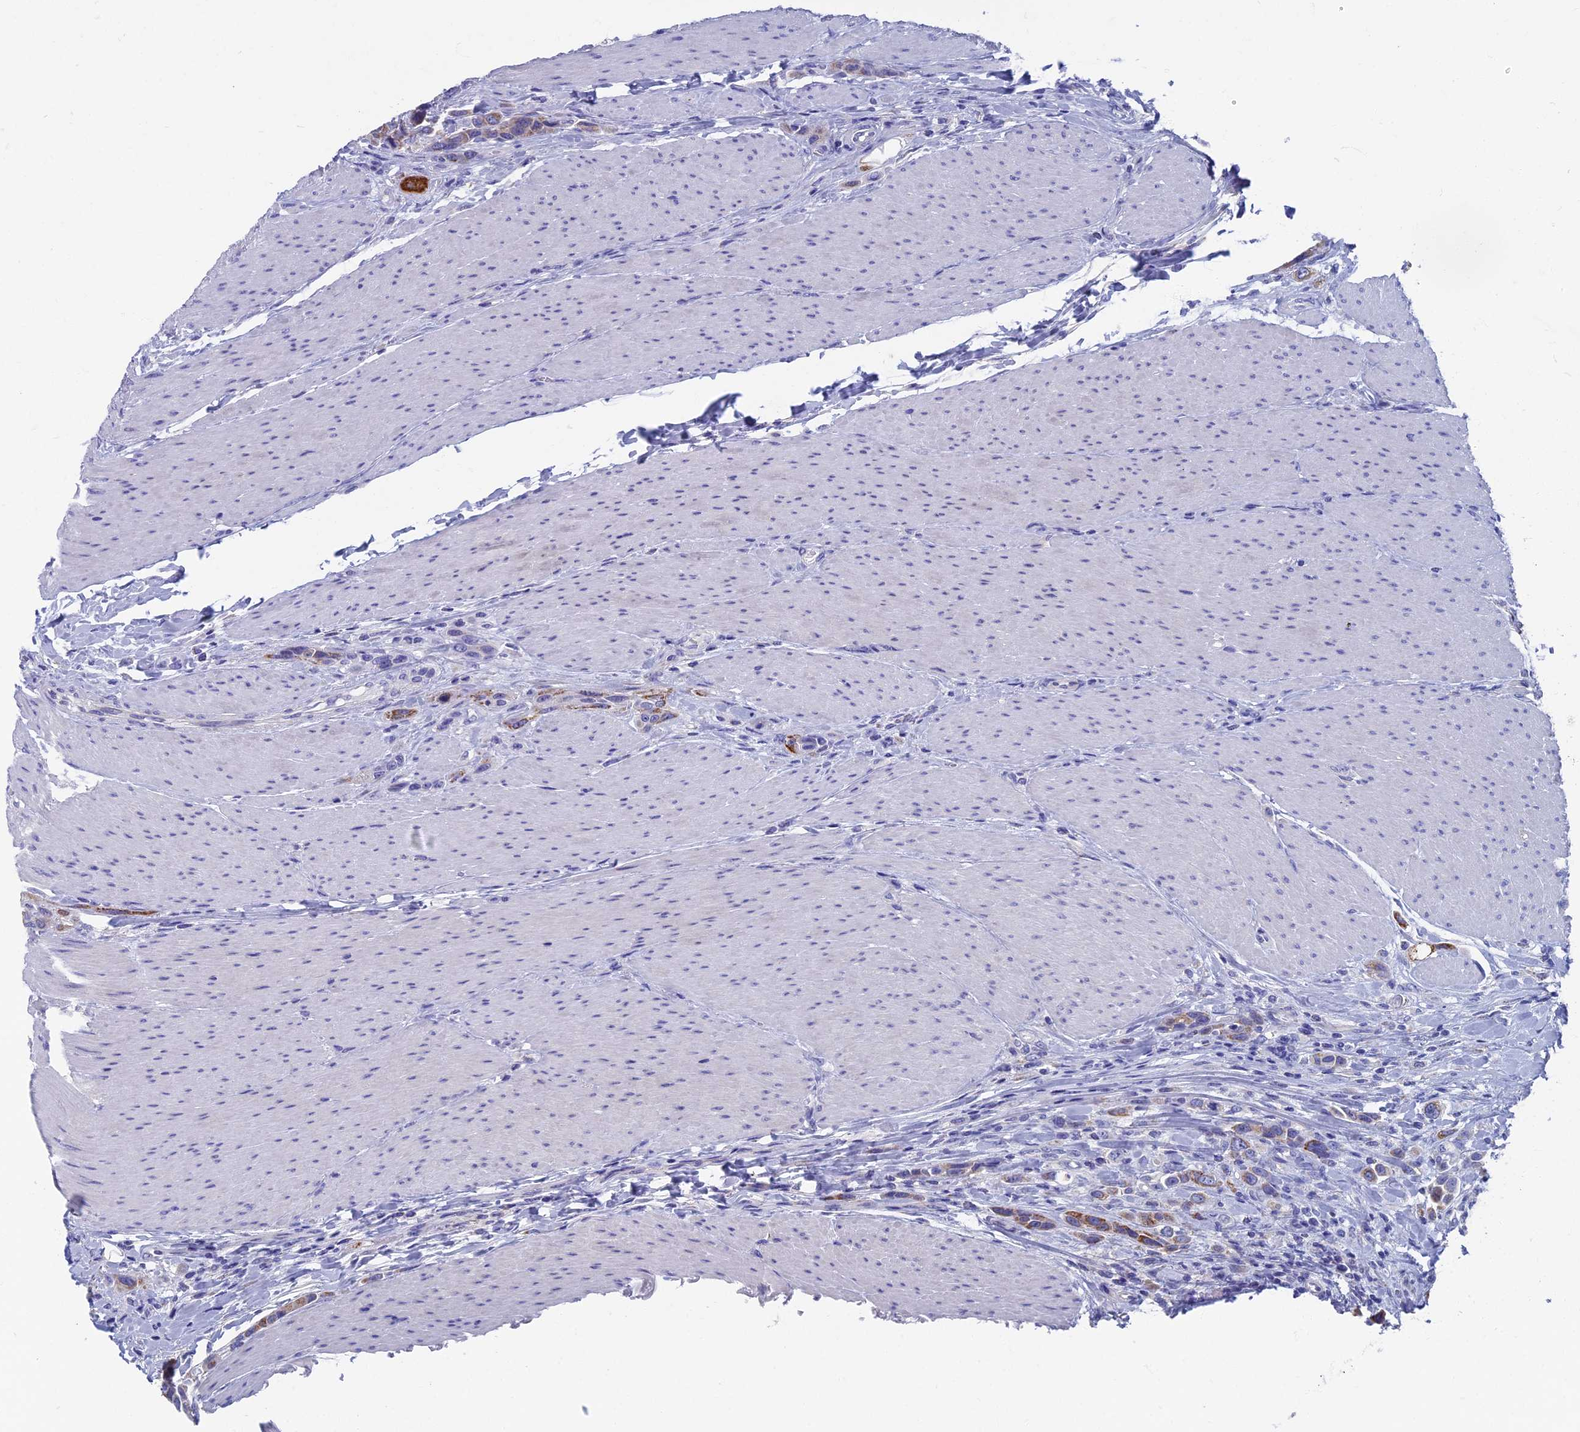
{"staining": {"intensity": "moderate", "quantity": "<25%", "location": "cytoplasmic/membranous"}, "tissue": "urothelial cancer", "cell_type": "Tumor cells", "image_type": "cancer", "snomed": [{"axis": "morphology", "description": "Urothelial carcinoma, High grade"}, {"axis": "topography", "description": "Urinary bladder"}], "caption": "There is low levels of moderate cytoplasmic/membranous staining in tumor cells of urothelial cancer, as demonstrated by immunohistochemical staining (brown color).", "gene": "OAT", "patient": {"sex": "male", "age": 50}}